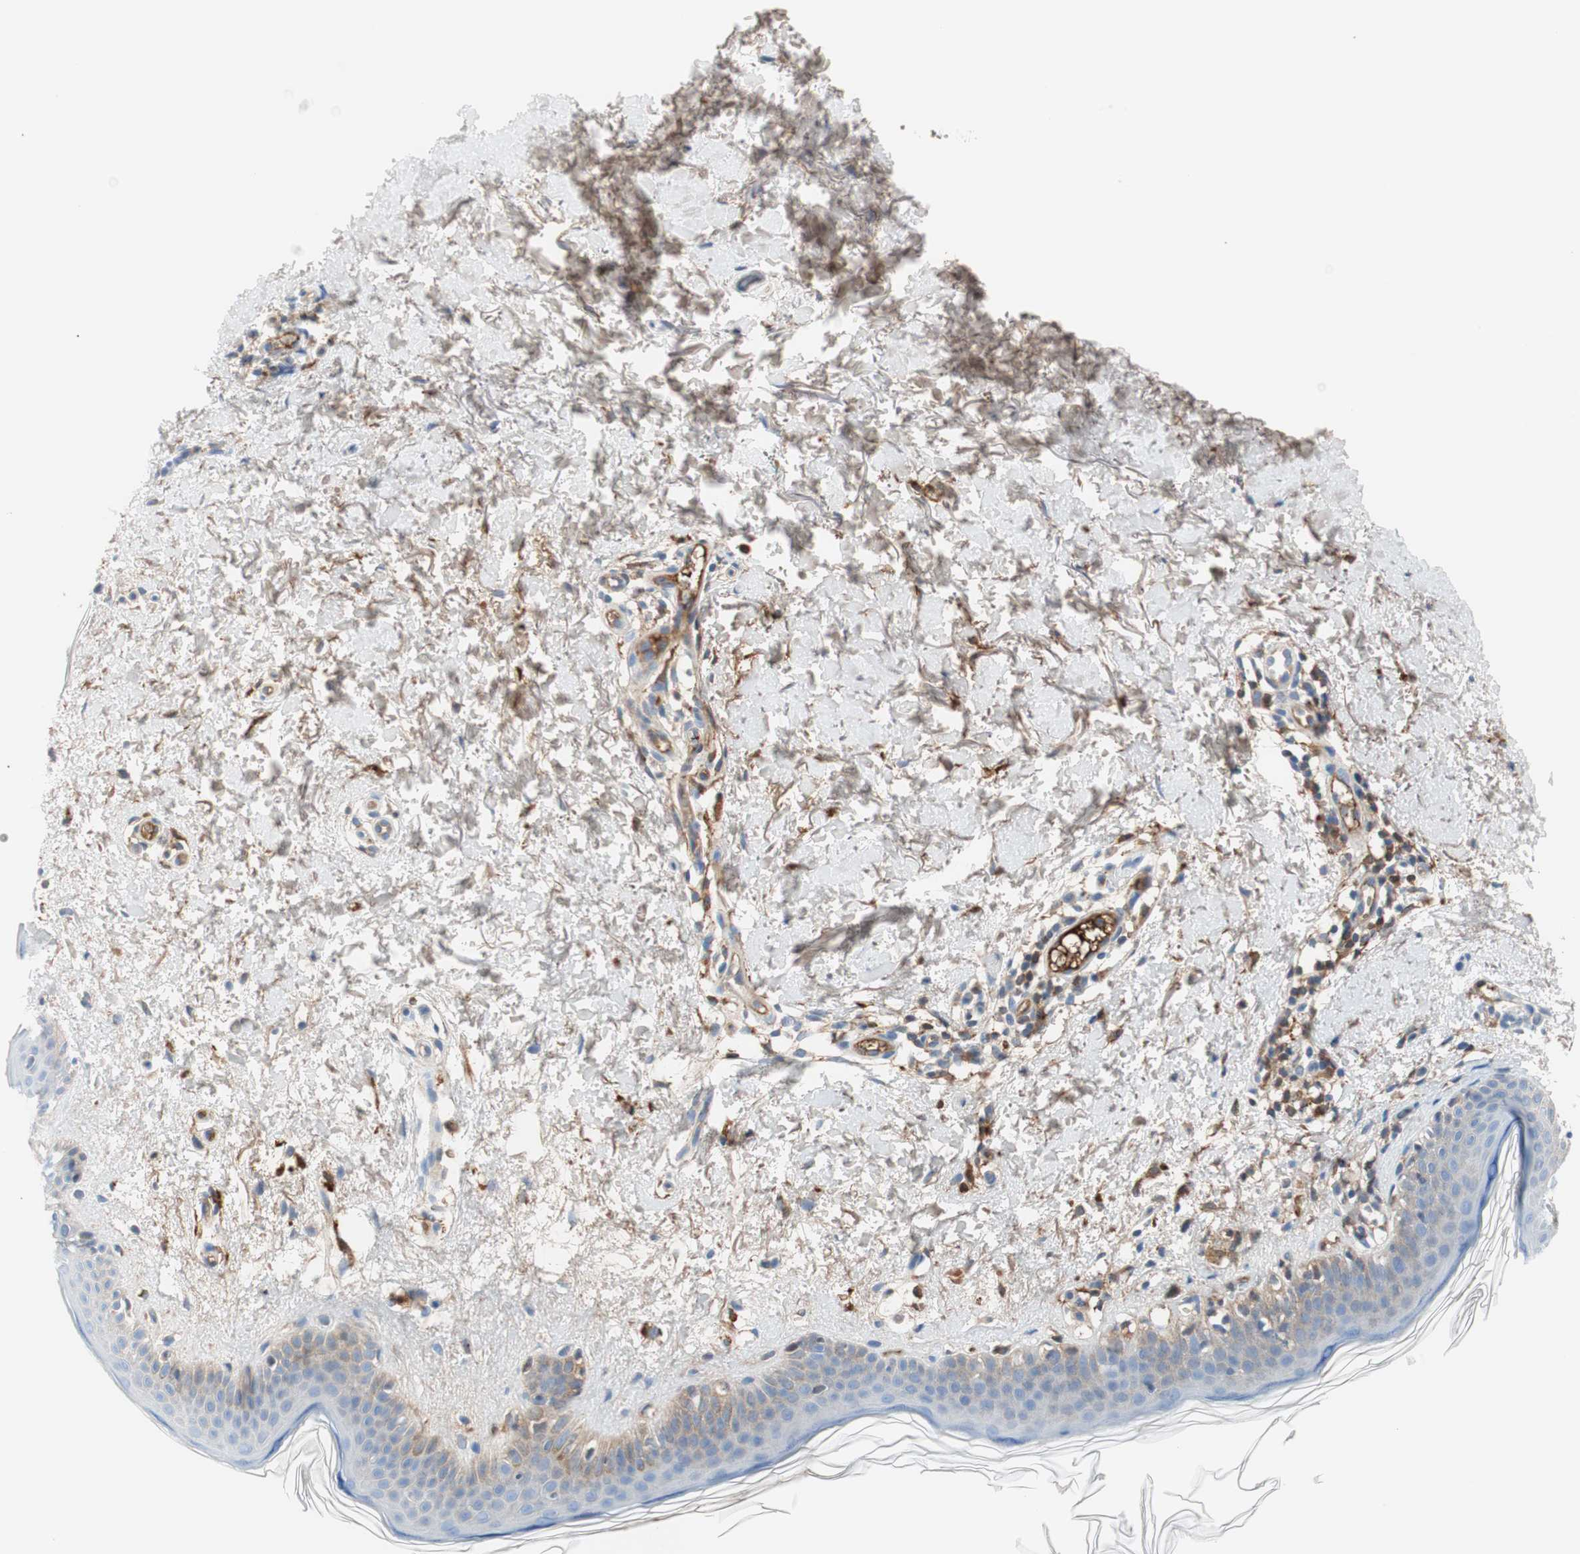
{"staining": {"intensity": "weak", "quantity": ">75%", "location": "cytoplasmic/membranous"}, "tissue": "skin", "cell_type": "Fibroblasts", "image_type": "normal", "snomed": [{"axis": "morphology", "description": "Normal tissue, NOS"}, {"axis": "topography", "description": "Skin"}], "caption": "Brown immunohistochemical staining in normal human skin shows weak cytoplasmic/membranous expression in about >75% of fibroblasts. (Stains: DAB (3,3'-diaminobenzidine) in brown, nuclei in blue, Microscopy: brightfield microscopy at high magnification).", "gene": "RBP4", "patient": {"sex": "female", "age": 56}}